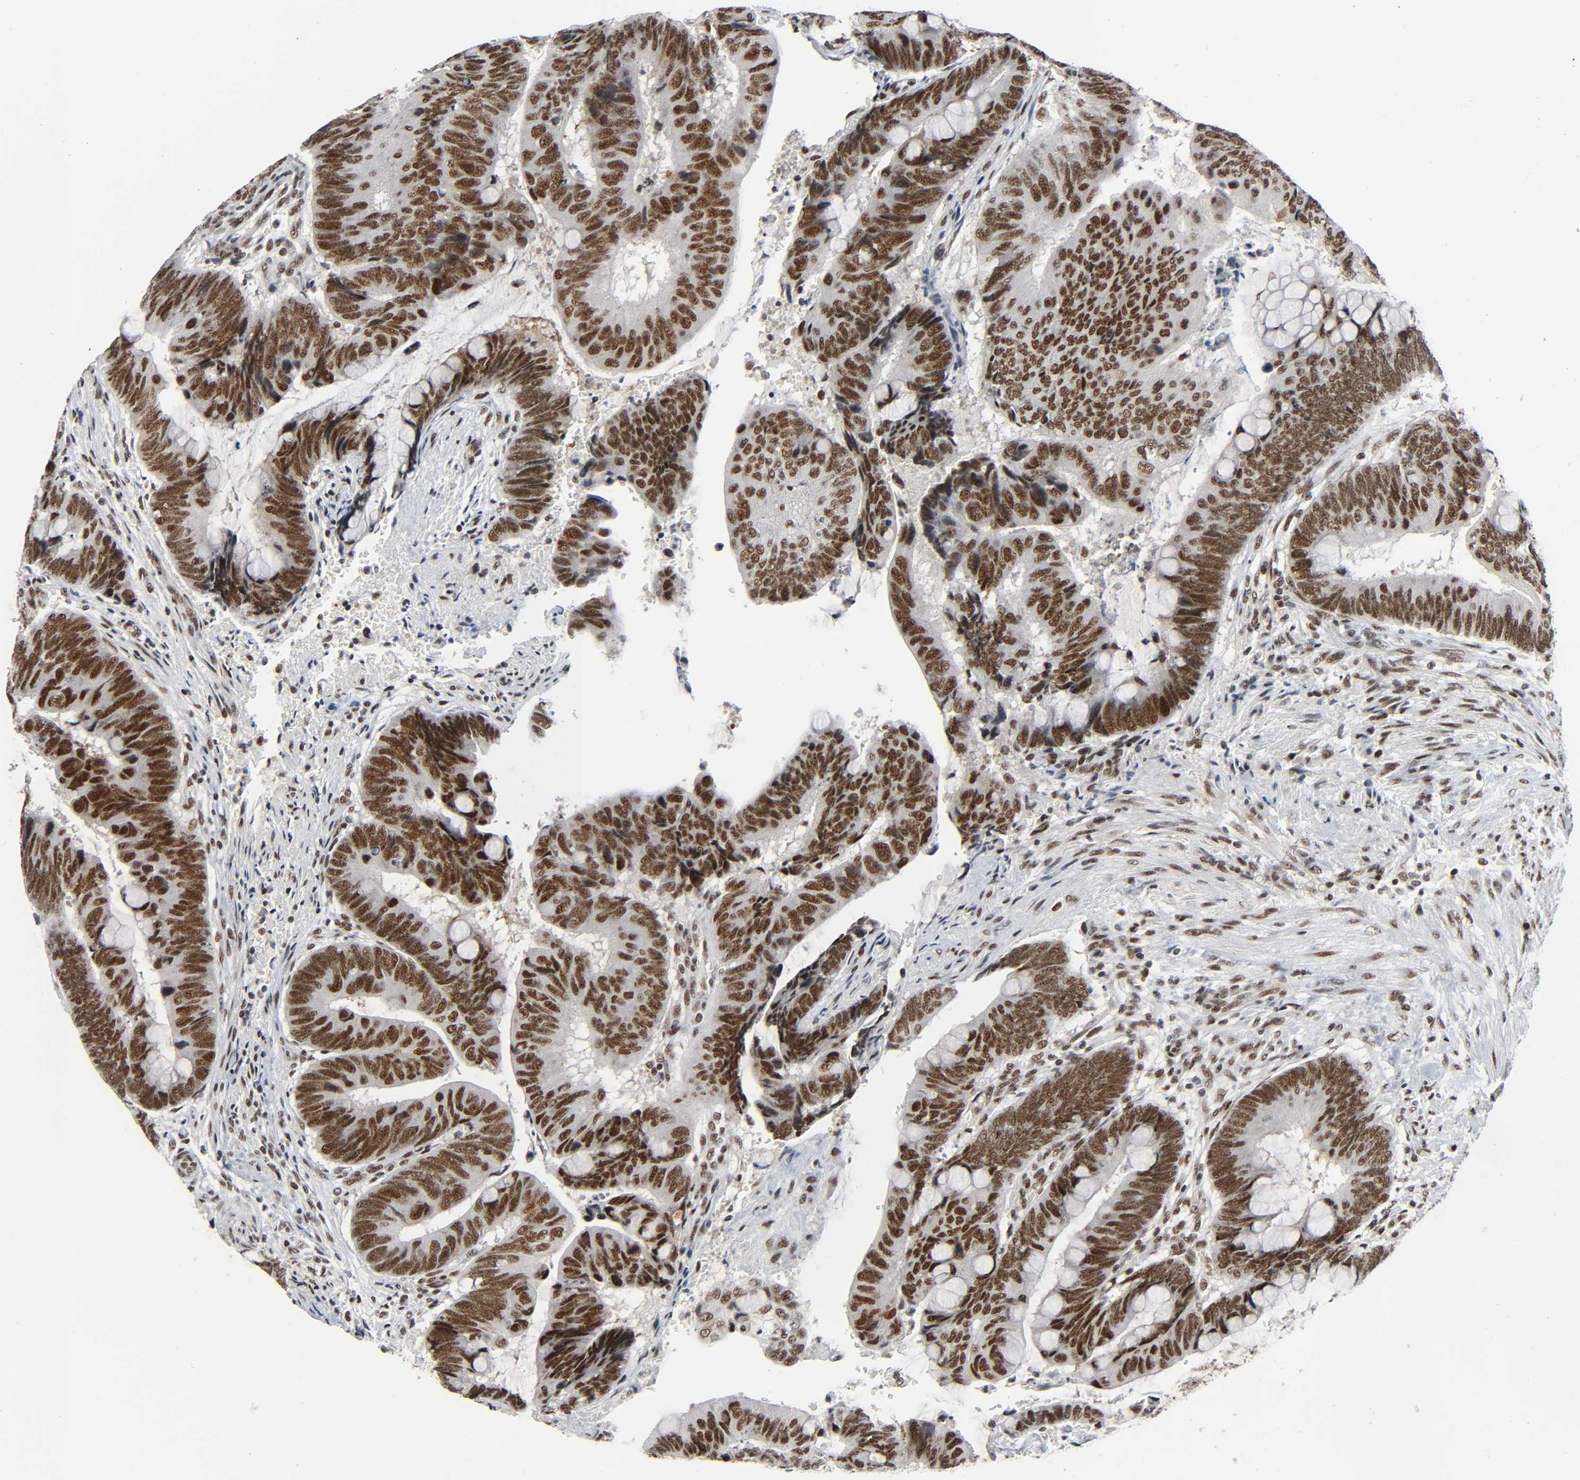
{"staining": {"intensity": "strong", "quantity": ">75%", "location": "nuclear"}, "tissue": "colorectal cancer", "cell_type": "Tumor cells", "image_type": "cancer", "snomed": [{"axis": "morphology", "description": "Normal tissue, NOS"}, {"axis": "morphology", "description": "Adenocarcinoma, NOS"}, {"axis": "topography", "description": "Rectum"}], "caption": "The micrograph exhibits immunohistochemical staining of colorectal cancer. There is strong nuclear expression is identified in approximately >75% of tumor cells. Nuclei are stained in blue.", "gene": "CDK9", "patient": {"sex": "male", "age": 92}}